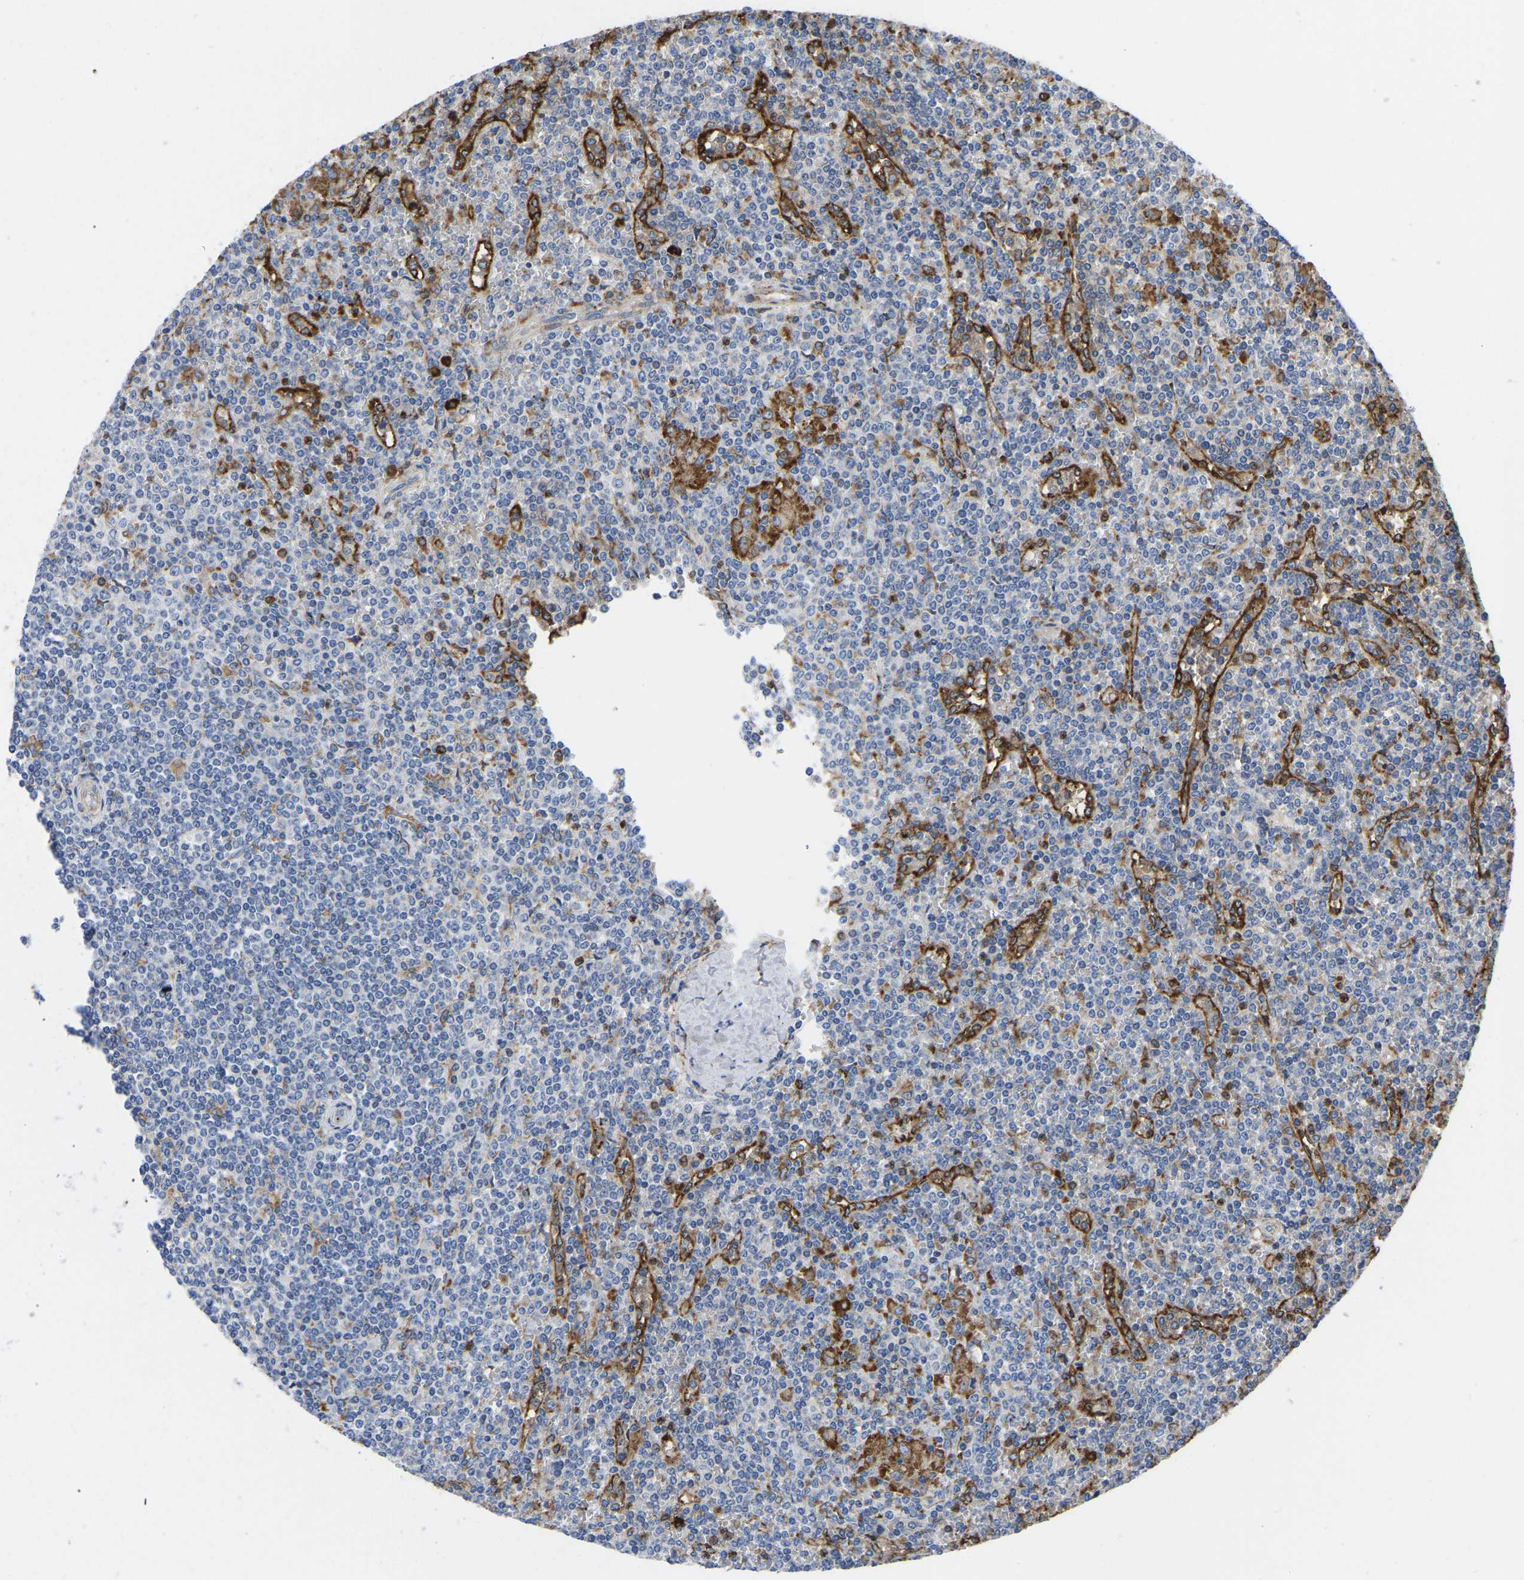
{"staining": {"intensity": "negative", "quantity": "none", "location": "none"}, "tissue": "lymphoma", "cell_type": "Tumor cells", "image_type": "cancer", "snomed": [{"axis": "morphology", "description": "Malignant lymphoma, non-Hodgkin's type, Low grade"}, {"axis": "topography", "description": "Spleen"}], "caption": "Lymphoma stained for a protein using immunohistochemistry (IHC) exhibits no staining tumor cells.", "gene": "P4HB", "patient": {"sex": "female", "age": 19}}